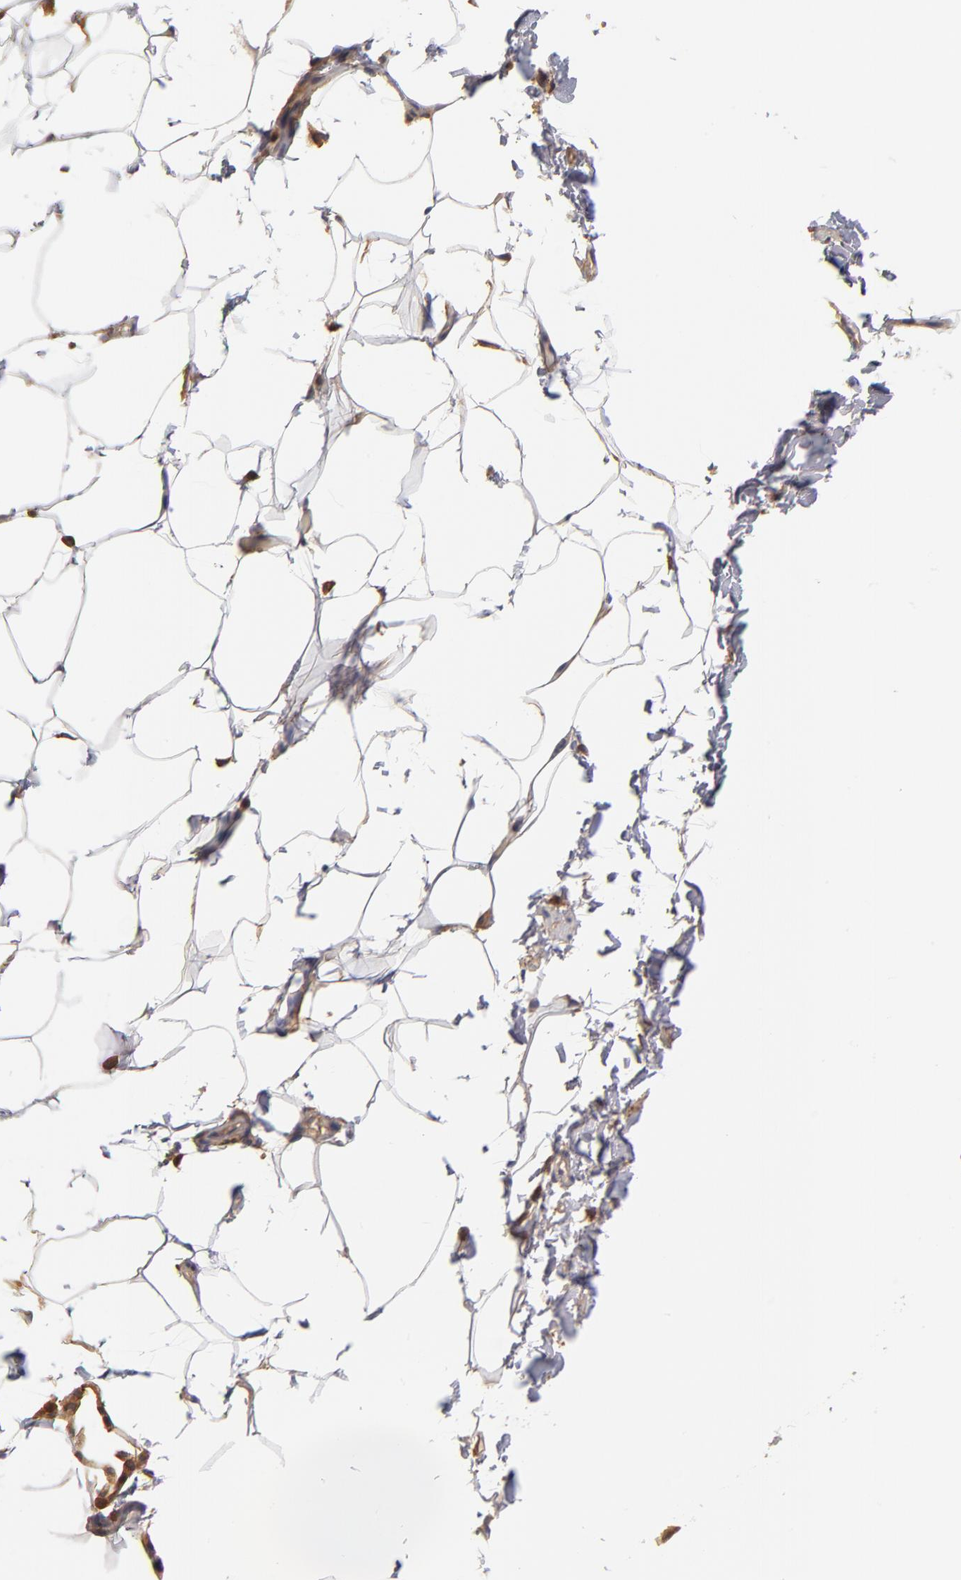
{"staining": {"intensity": "negative", "quantity": "none", "location": "none"}, "tissue": "adipose tissue", "cell_type": "Adipocytes", "image_type": "normal", "snomed": [{"axis": "morphology", "description": "Normal tissue, NOS"}, {"axis": "topography", "description": "Vascular tissue"}], "caption": "DAB immunohistochemical staining of normal human adipose tissue shows no significant expression in adipocytes.", "gene": "FCMR", "patient": {"sex": "male", "age": 41}}